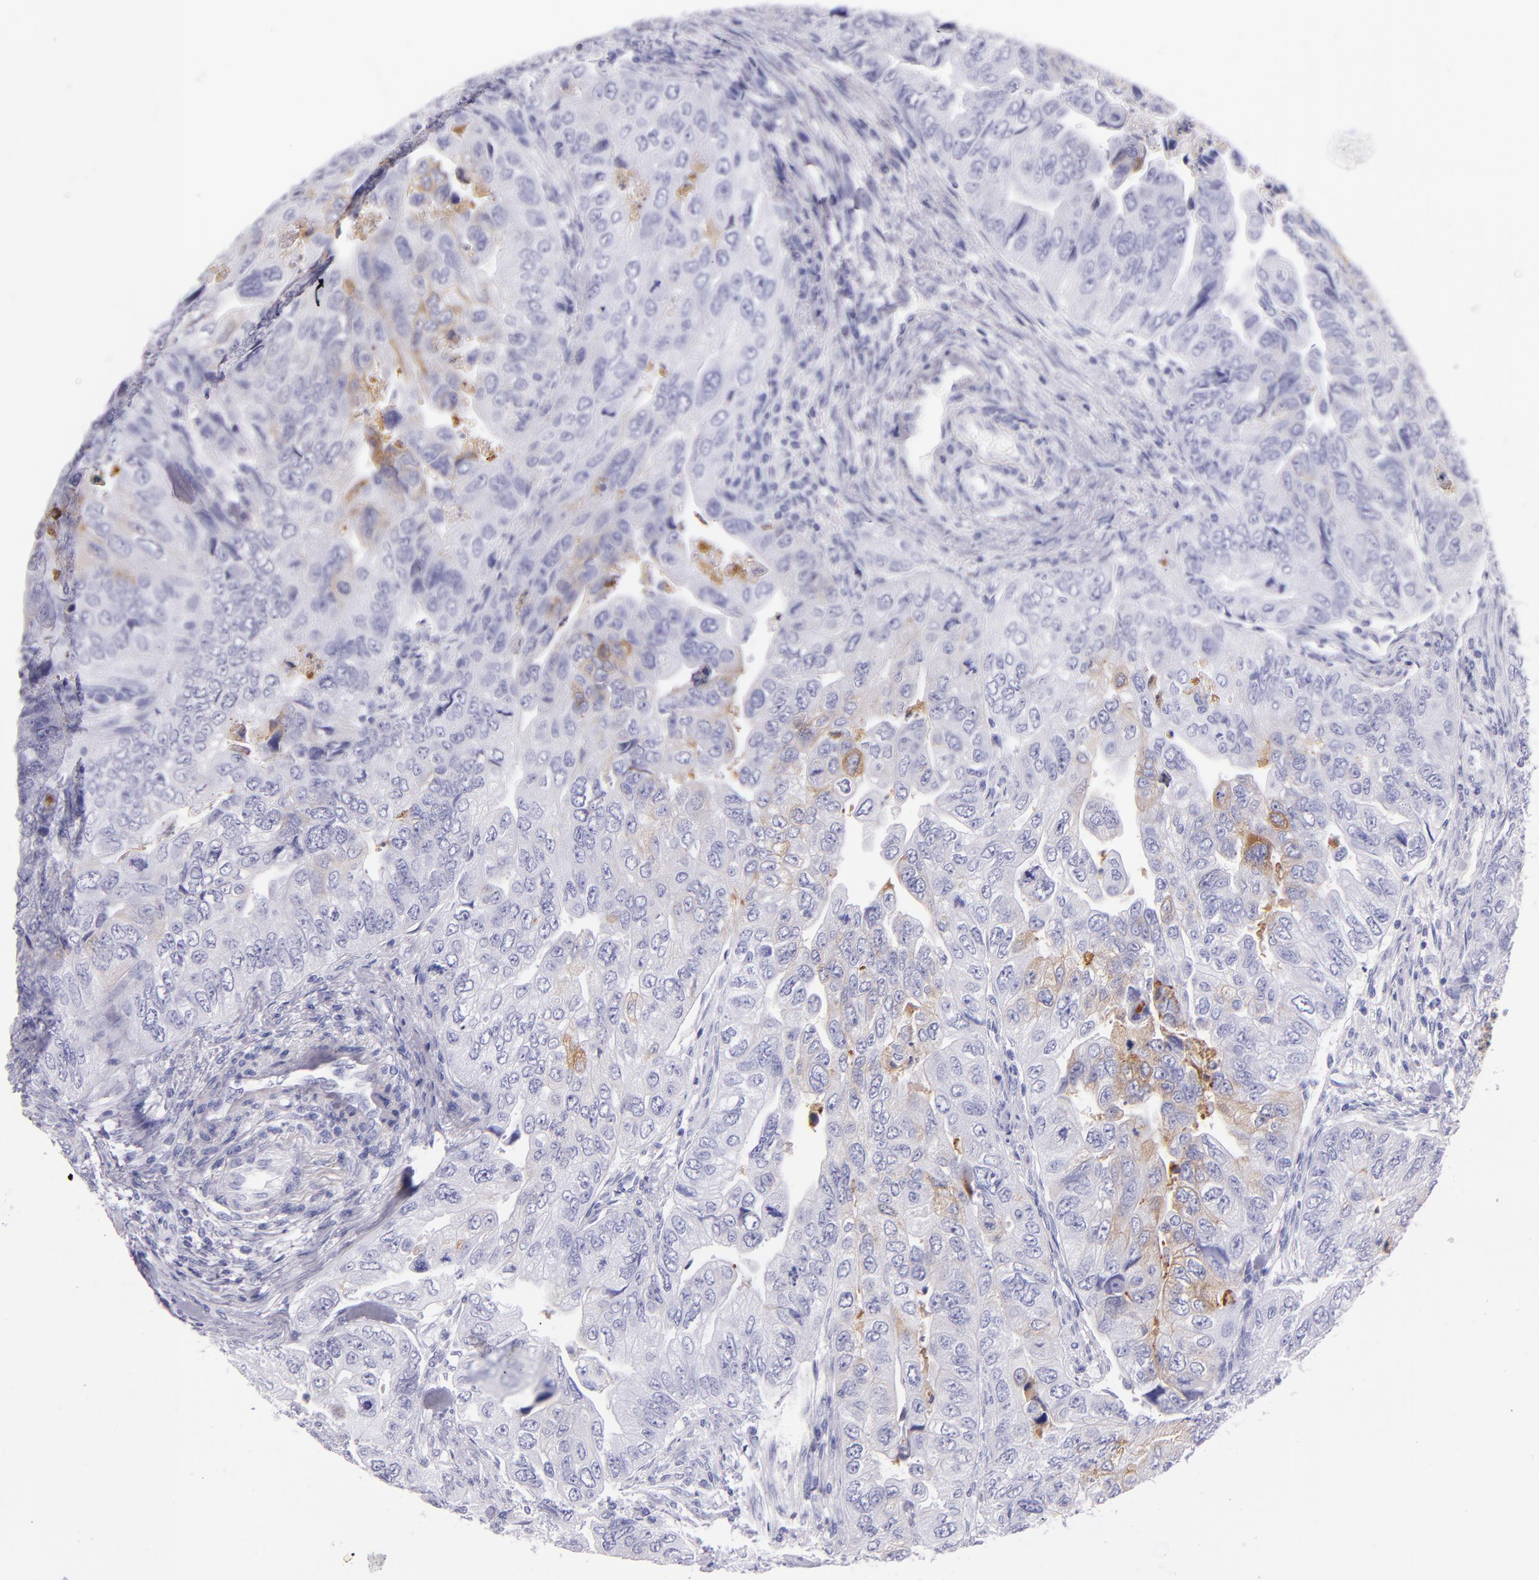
{"staining": {"intensity": "moderate", "quantity": "<25%", "location": "cytoplasmic/membranous"}, "tissue": "colorectal cancer", "cell_type": "Tumor cells", "image_type": "cancer", "snomed": [{"axis": "morphology", "description": "Adenocarcinoma, NOS"}, {"axis": "topography", "description": "Colon"}], "caption": "Immunohistochemistry histopathology image of human adenocarcinoma (colorectal) stained for a protein (brown), which reveals low levels of moderate cytoplasmic/membranous staining in about <25% of tumor cells.", "gene": "SFTPA2", "patient": {"sex": "female", "age": 11}}